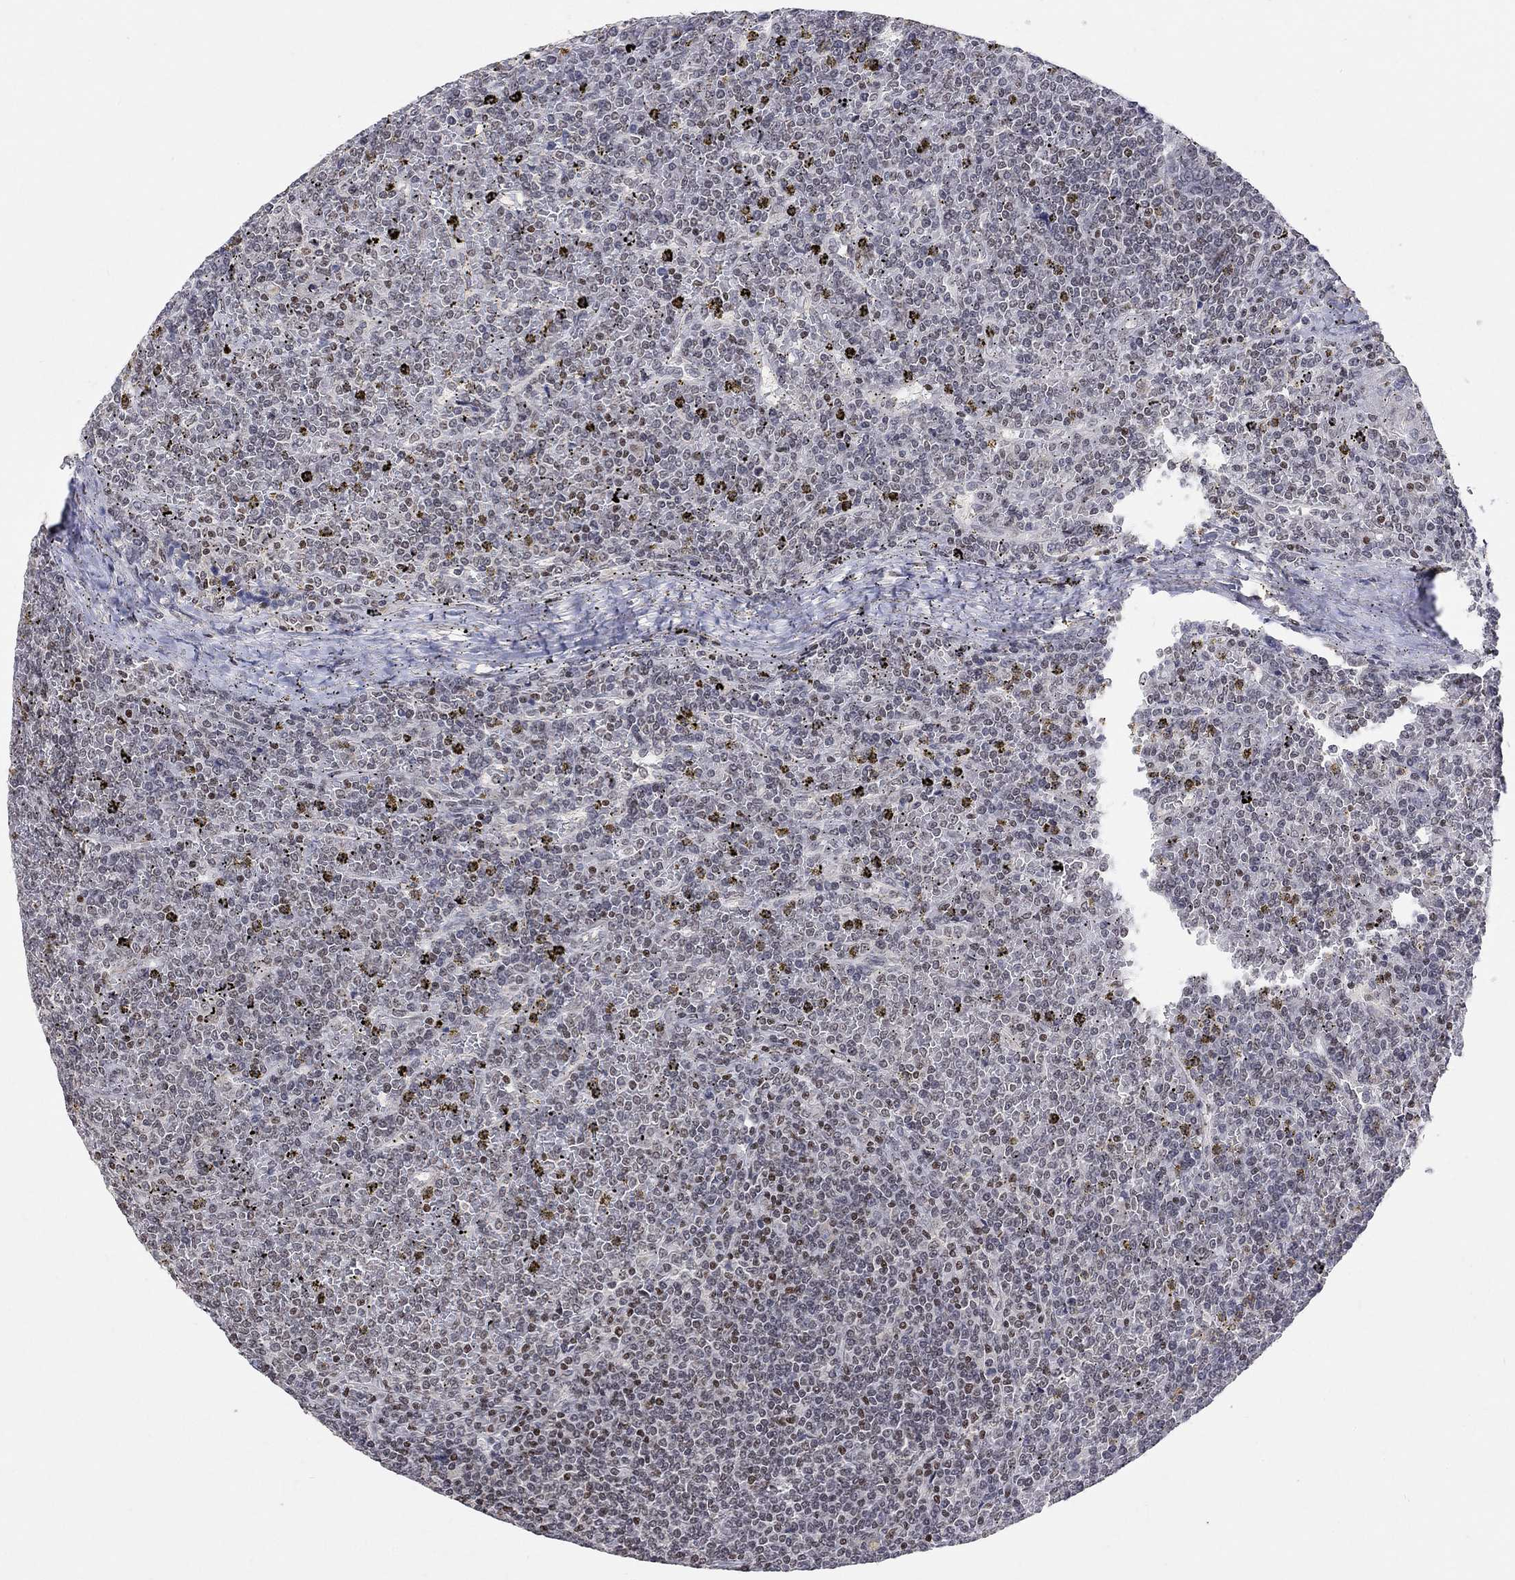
{"staining": {"intensity": "negative", "quantity": "none", "location": "none"}, "tissue": "lymphoma", "cell_type": "Tumor cells", "image_type": "cancer", "snomed": [{"axis": "morphology", "description": "Malignant lymphoma, non-Hodgkin's type, Low grade"}, {"axis": "topography", "description": "Spleen"}], "caption": "An immunohistochemistry (IHC) image of malignant lymphoma, non-Hodgkin's type (low-grade) is shown. There is no staining in tumor cells of malignant lymphoma, non-Hodgkin's type (low-grade). (Stains: DAB IHC with hematoxylin counter stain, Microscopy: brightfield microscopy at high magnification).", "gene": "KLF12", "patient": {"sex": "female", "age": 19}}